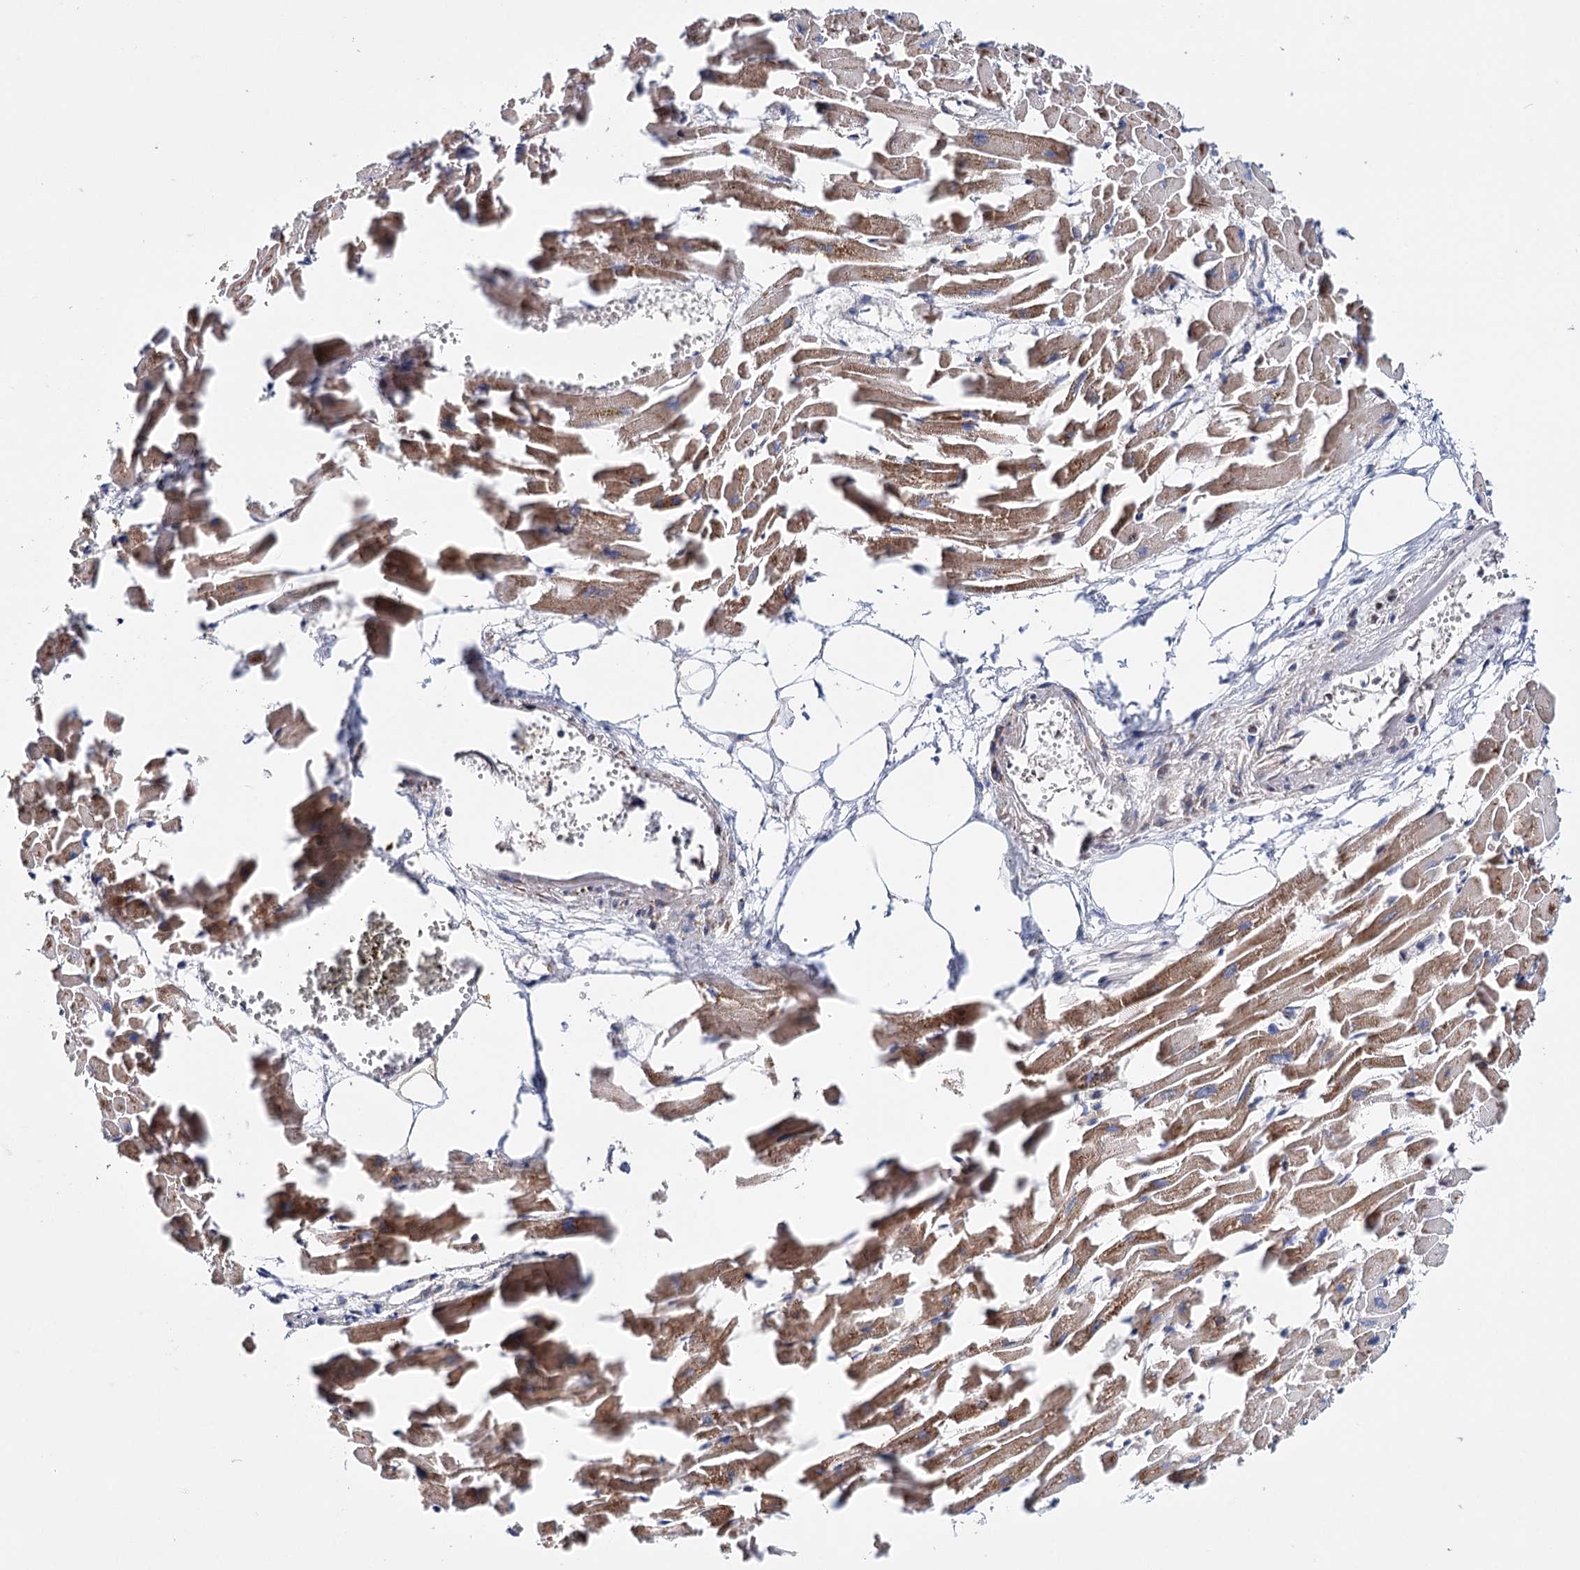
{"staining": {"intensity": "strong", "quantity": ">75%", "location": "cytoplasmic/membranous"}, "tissue": "heart muscle", "cell_type": "Cardiomyocytes", "image_type": "normal", "snomed": [{"axis": "morphology", "description": "Normal tissue, NOS"}, {"axis": "topography", "description": "Heart"}], "caption": "An immunohistochemistry (IHC) histopathology image of benign tissue is shown. Protein staining in brown labels strong cytoplasmic/membranous positivity in heart muscle within cardiomyocytes. The protein of interest is stained brown, and the nuclei are stained in blue (DAB (3,3'-diaminobenzidine) IHC with brightfield microscopy, high magnification).", "gene": "CFAP46", "patient": {"sex": "female", "age": 64}}